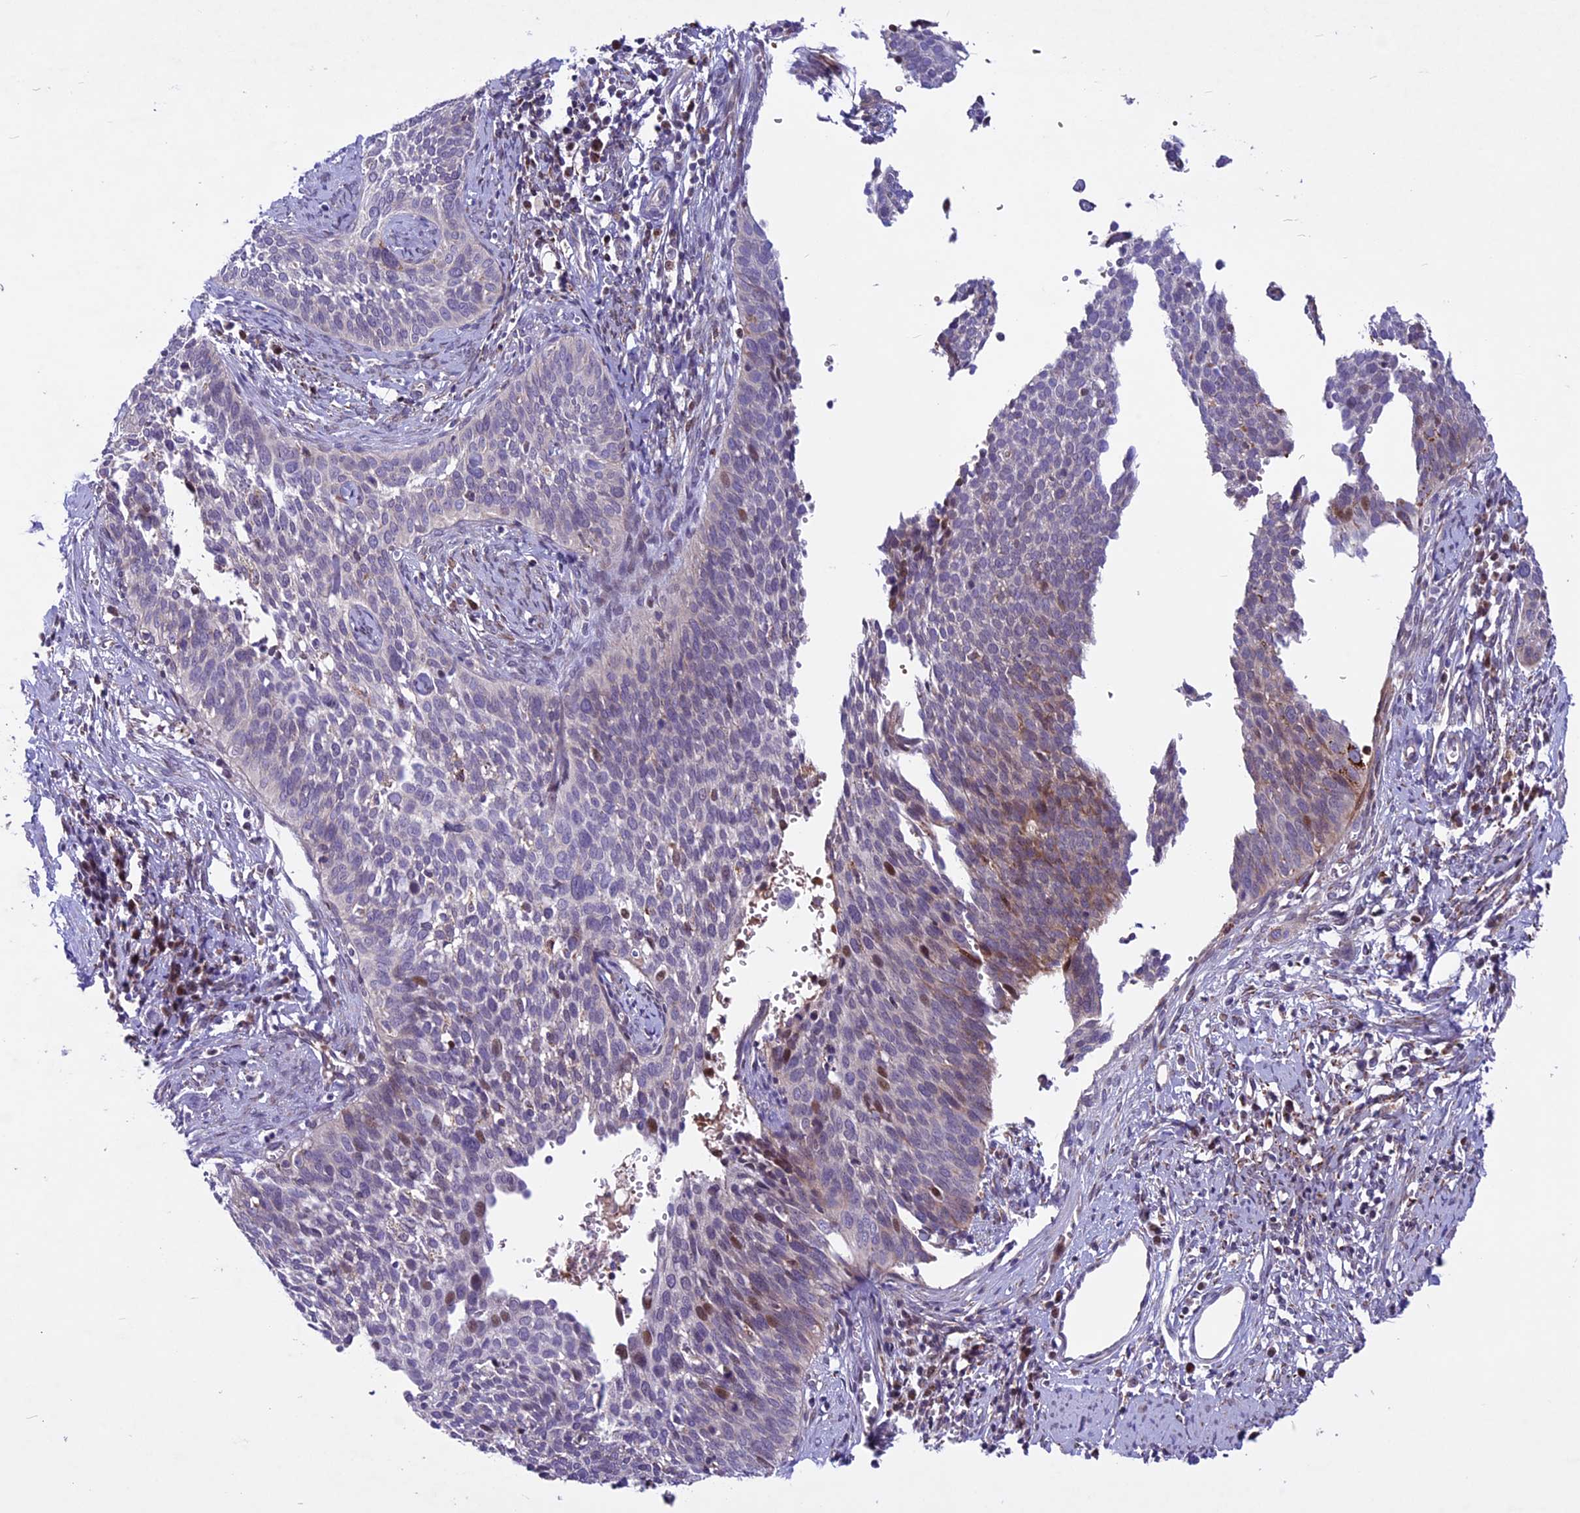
{"staining": {"intensity": "moderate", "quantity": "<25%", "location": "cytoplasmic/membranous,nuclear"}, "tissue": "cervical cancer", "cell_type": "Tumor cells", "image_type": "cancer", "snomed": [{"axis": "morphology", "description": "Squamous cell carcinoma, NOS"}, {"axis": "topography", "description": "Cervix"}], "caption": "Cervical cancer stained with a brown dye exhibits moderate cytoplasmic/membranous and nuclear positive positivity in about <25% of tumor cells.", "gene": "MIEF2", "patient": {"sex": "female", "age": 34}}